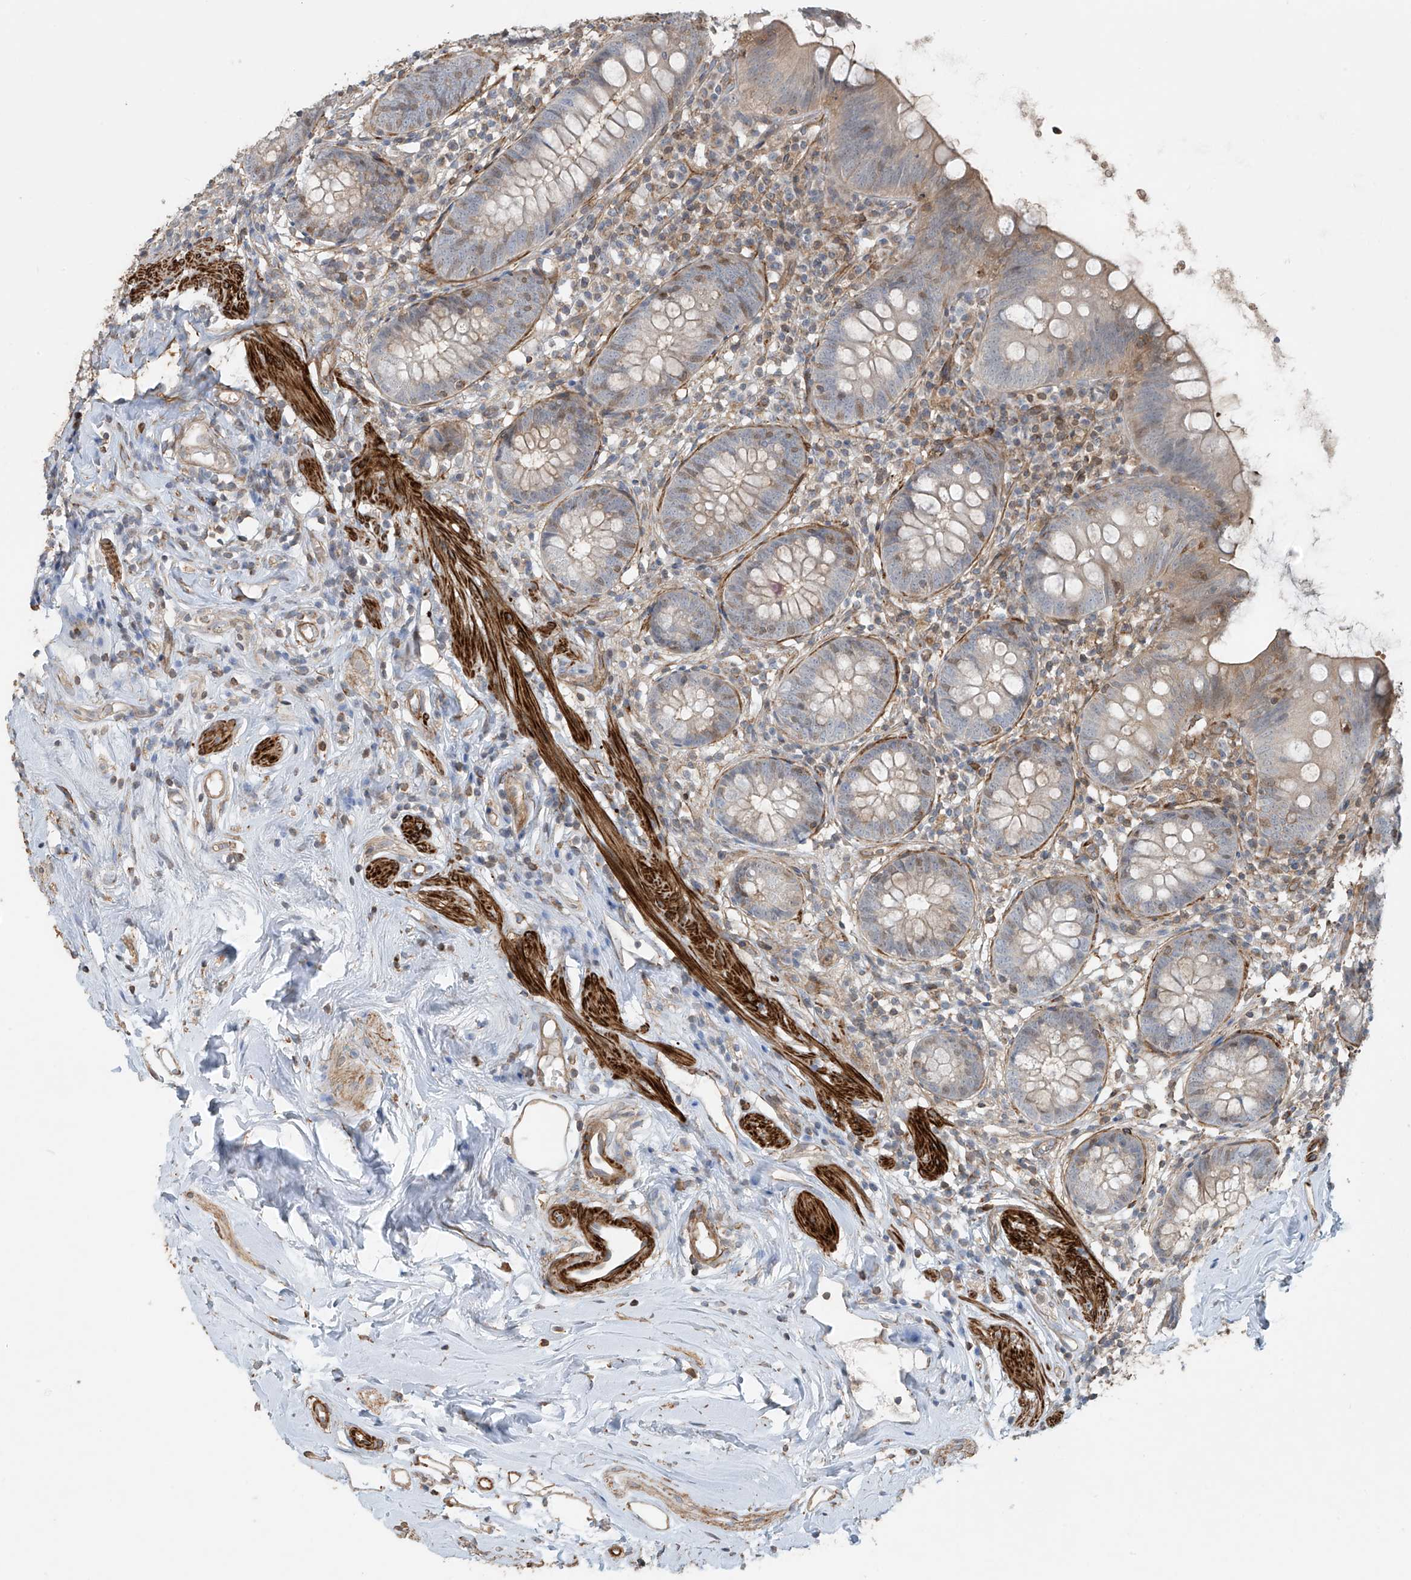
{"staining": {"intensity": "moderate", "quantity": "25%-75%", "location": "cytoplasmic/membranous"}, "tissue": "appendix", "cell_type": "Glandular cells", "image_type": "normal", "snomed": [{"axis": "morphology", "description": "Normal tissue, NOS"}, {"axis": "topography", "description": "Appendix"}], "caption": "Protein staining of normal appendix displays moderate cytoplasmic/membranous staining in about 25%-75% of glandular cells. (DAB (3,3'-diaminobenzidine) IHC, brown staining for protein, blue staining for nuclei).", "gene": "SH3BGRL3", "patient": {"sex": "female", "age": 62}}